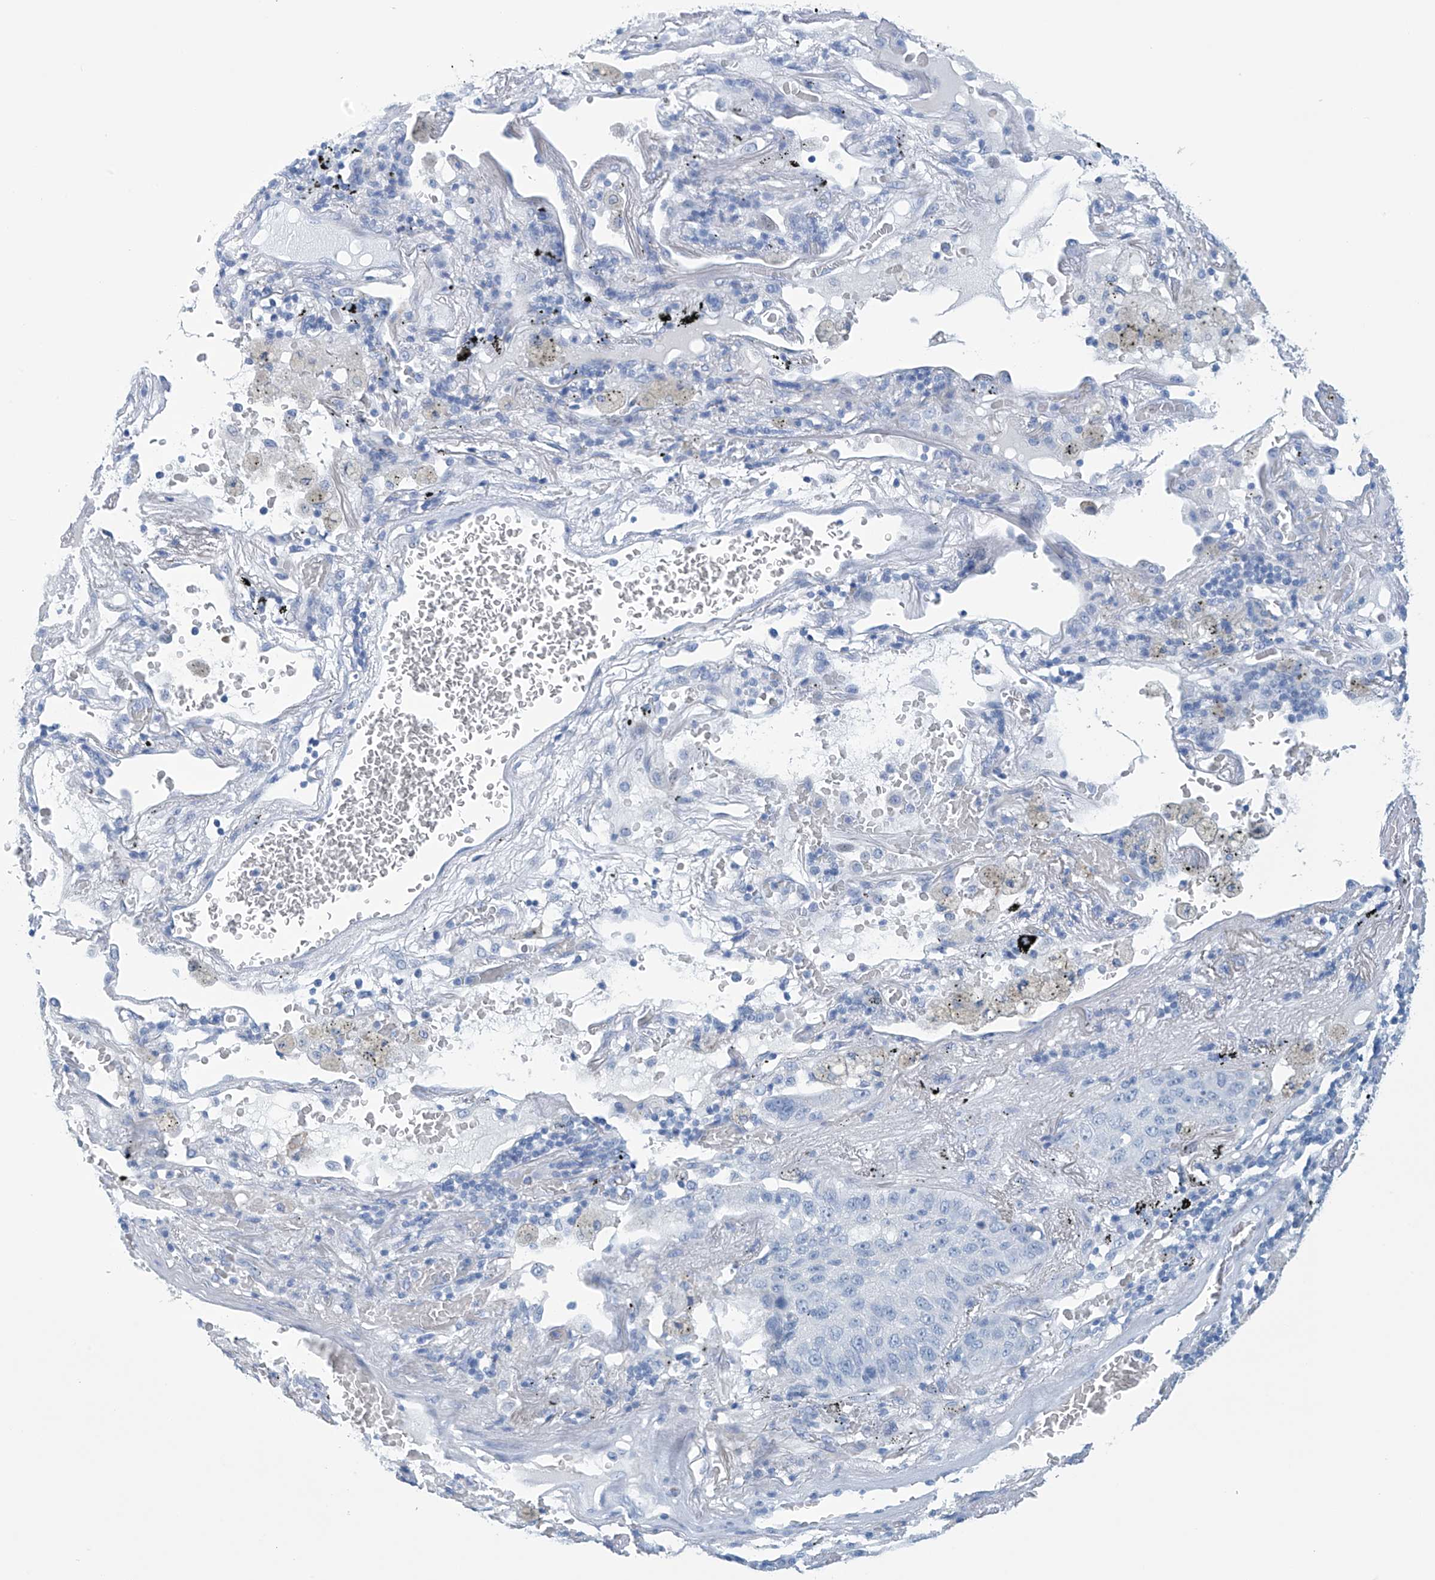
{"staining": {"intensity": "negative", "quantity": "none", "location": "none"}, "tissue": "lung cancer", "cell_type": "Tumor cells", "image_type": "cancer", "snomed": [{"axis": "morphology", "description": "Squamous cell carcinoma, NOS"}, {"axis": "topography", "description": "Lung"}], "caption": "Immunohistochemistry (IHC) histopathology image of neoplastic tissue: squamous cell carcinoma (lung) stained with DAB displays no significant protein positivity in tumor cells.", "gene": "DSP", "patient": {"sex": "male", "age": 57}}